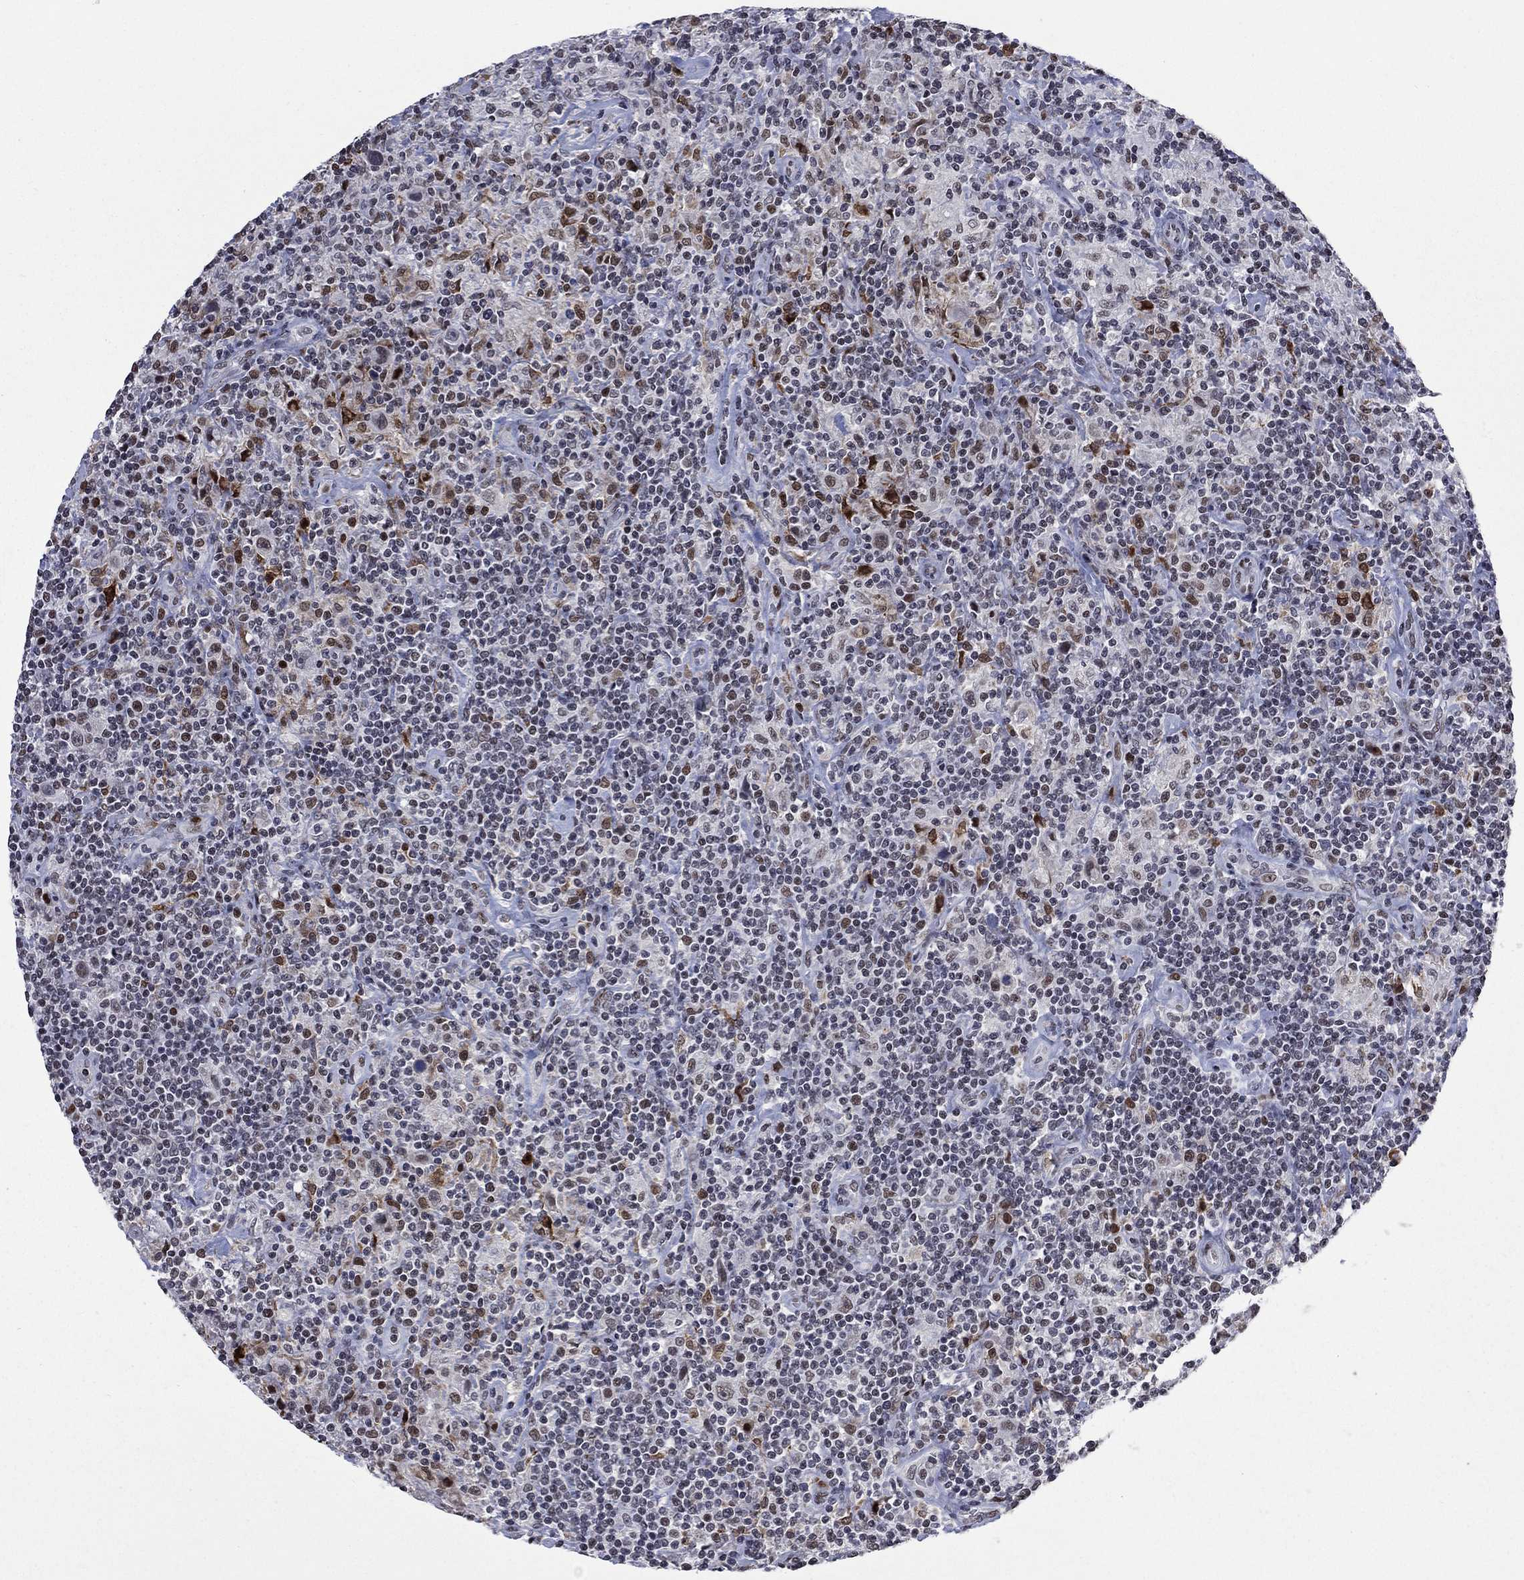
{"staining": {"intensity": "negative", "quantity": "none", "location": "none"}, "tissue": "lymphoma", "cell_type": "Tumor cells", "image_type": "cancer", "snomed": [{"axis": "morphology", "description": "Hodgkin's disease, NOS"}, {"axis": "topography", "description": "Lymph node"}], "caption": "Immunohistochemistry (IHC) of lymphoma reveals no positivity in tumor cells.", "gene": "HCFC1", "patient": {"sex": "male", "age": 70}}